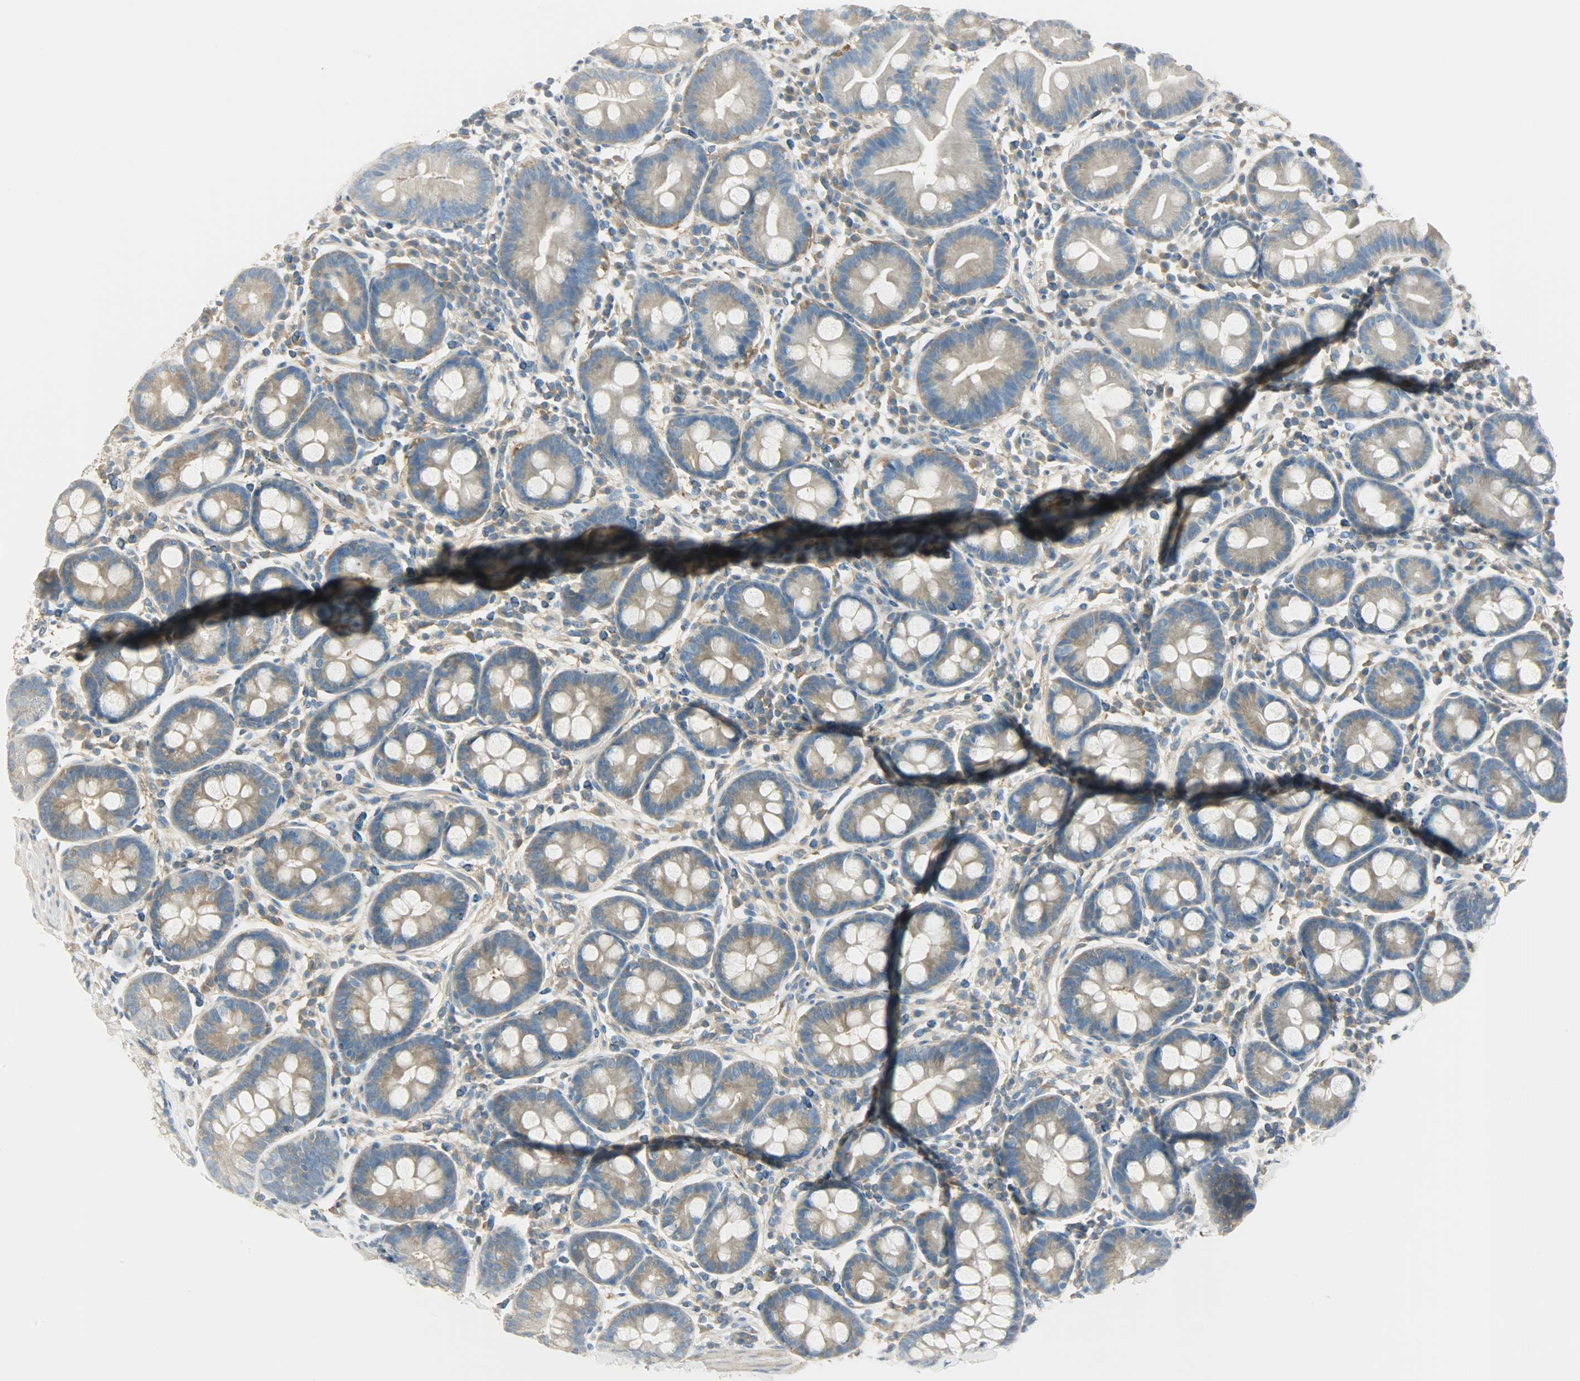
{"staining": {"intensity": "weak", "quantity": "25%-75%", "location": "cytoplasmic/membranous"}, "tissue": "duodenum", "cell_type": "Glandular cells", "image_type": "normal", "snomed": [{"axis": "morphology", "description": "Normal tissue, NOS"}, {"axis": "topography", "description": "Duodenum"}], "caption": "Protein staining shows weak cytoplasmic/membranous staining in about 25%-75% of glandular cells in normal duodenum.", "gene": "TSC22D2", "patient": {"sex": "male", "age": 50}}